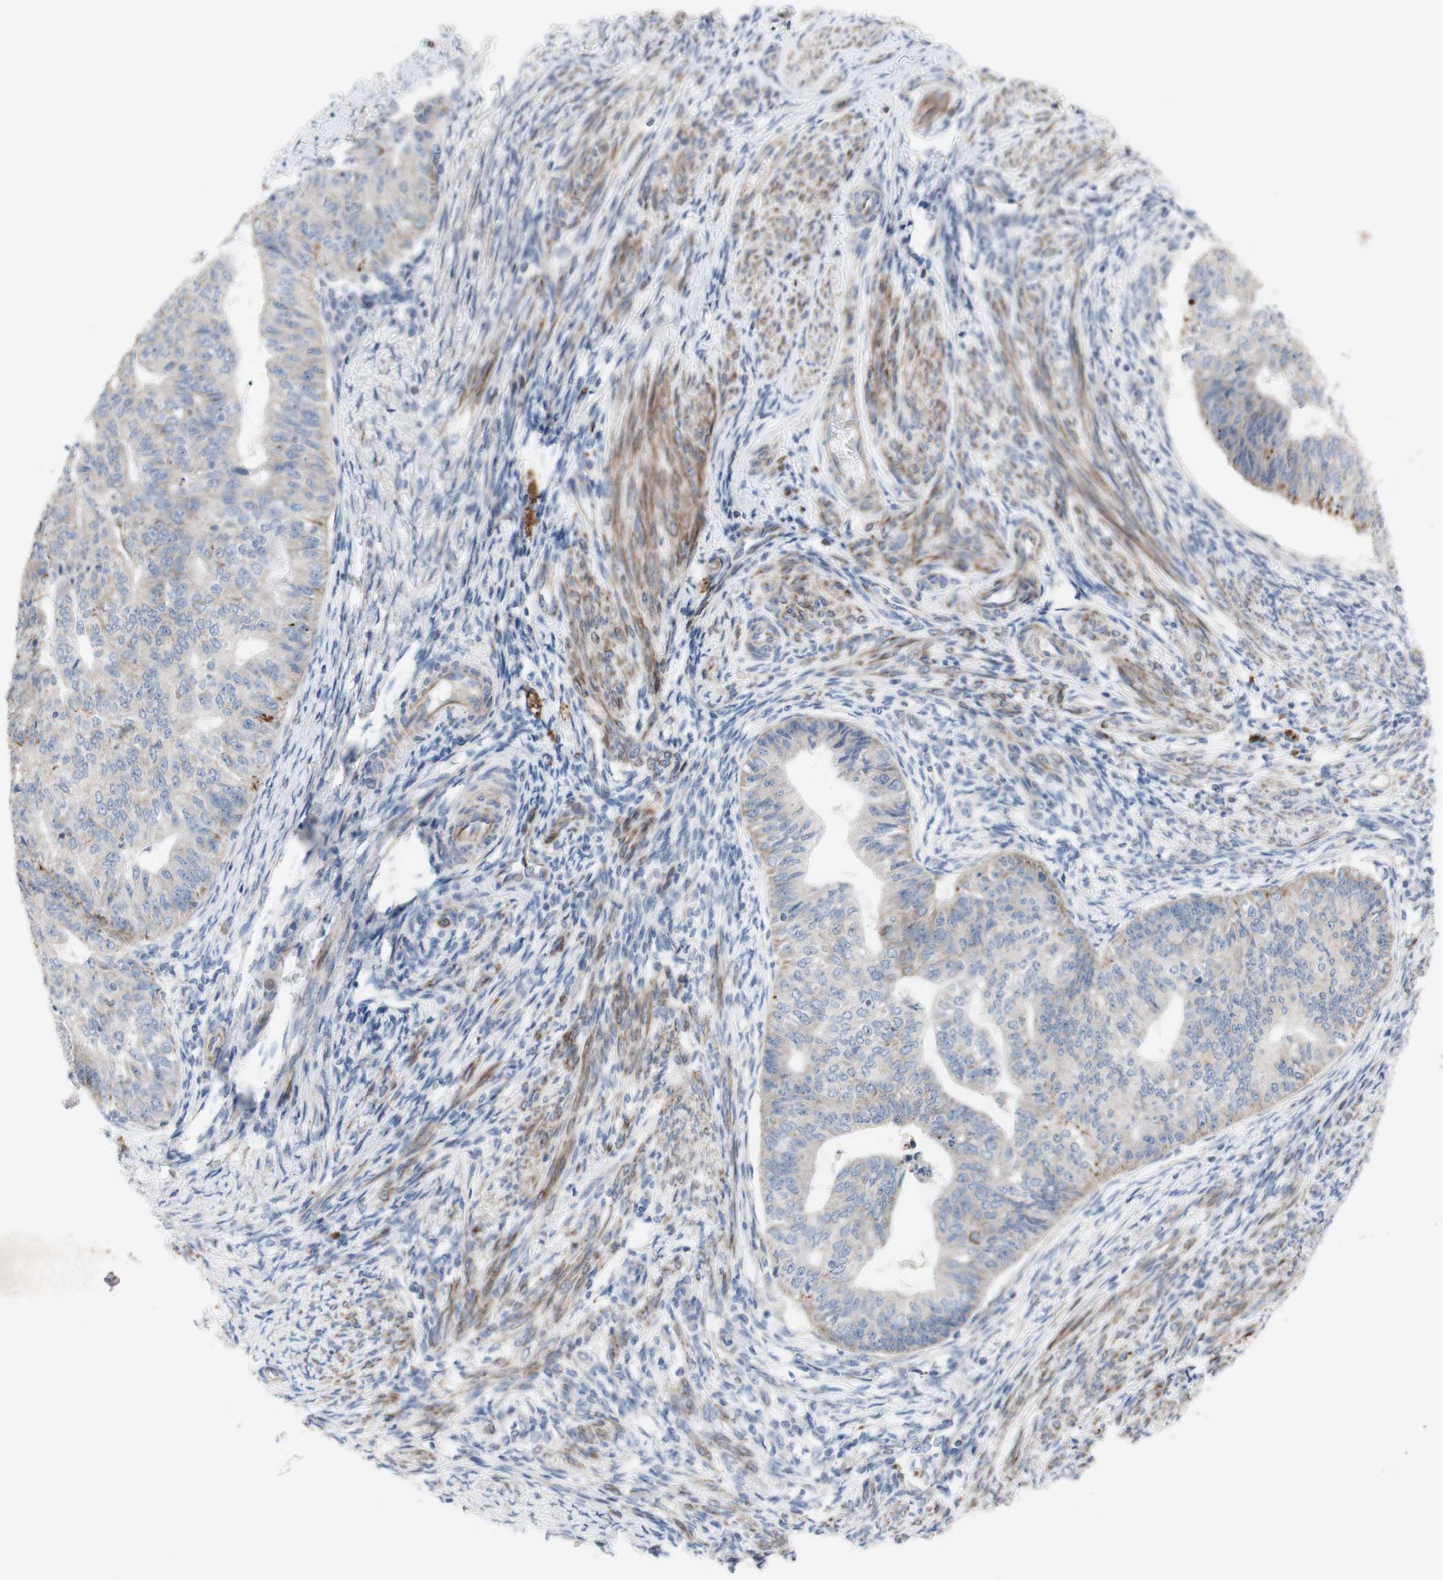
{"staining": {"intensity": "moderate", "quantity": "<25%", "location": "cytoplasmic/membranous"}, "tissue": "endometrial cancer", "cell_type": "Tumor cells", "image_type": "cancer", "snomed": [{"axis": "morphology", "description": "Adenocarcinoma, NOS"}, {"axis": "topography", "description": "Endometrium"}], "caption": "A low amount of moderate cytoplasmic/membranous positivity is present in about <25% of tumor cells in endometrial adenocarcinoma tissue.", "gene": "AGPAT5", "patient": {"sex": "female", "age": 32}}